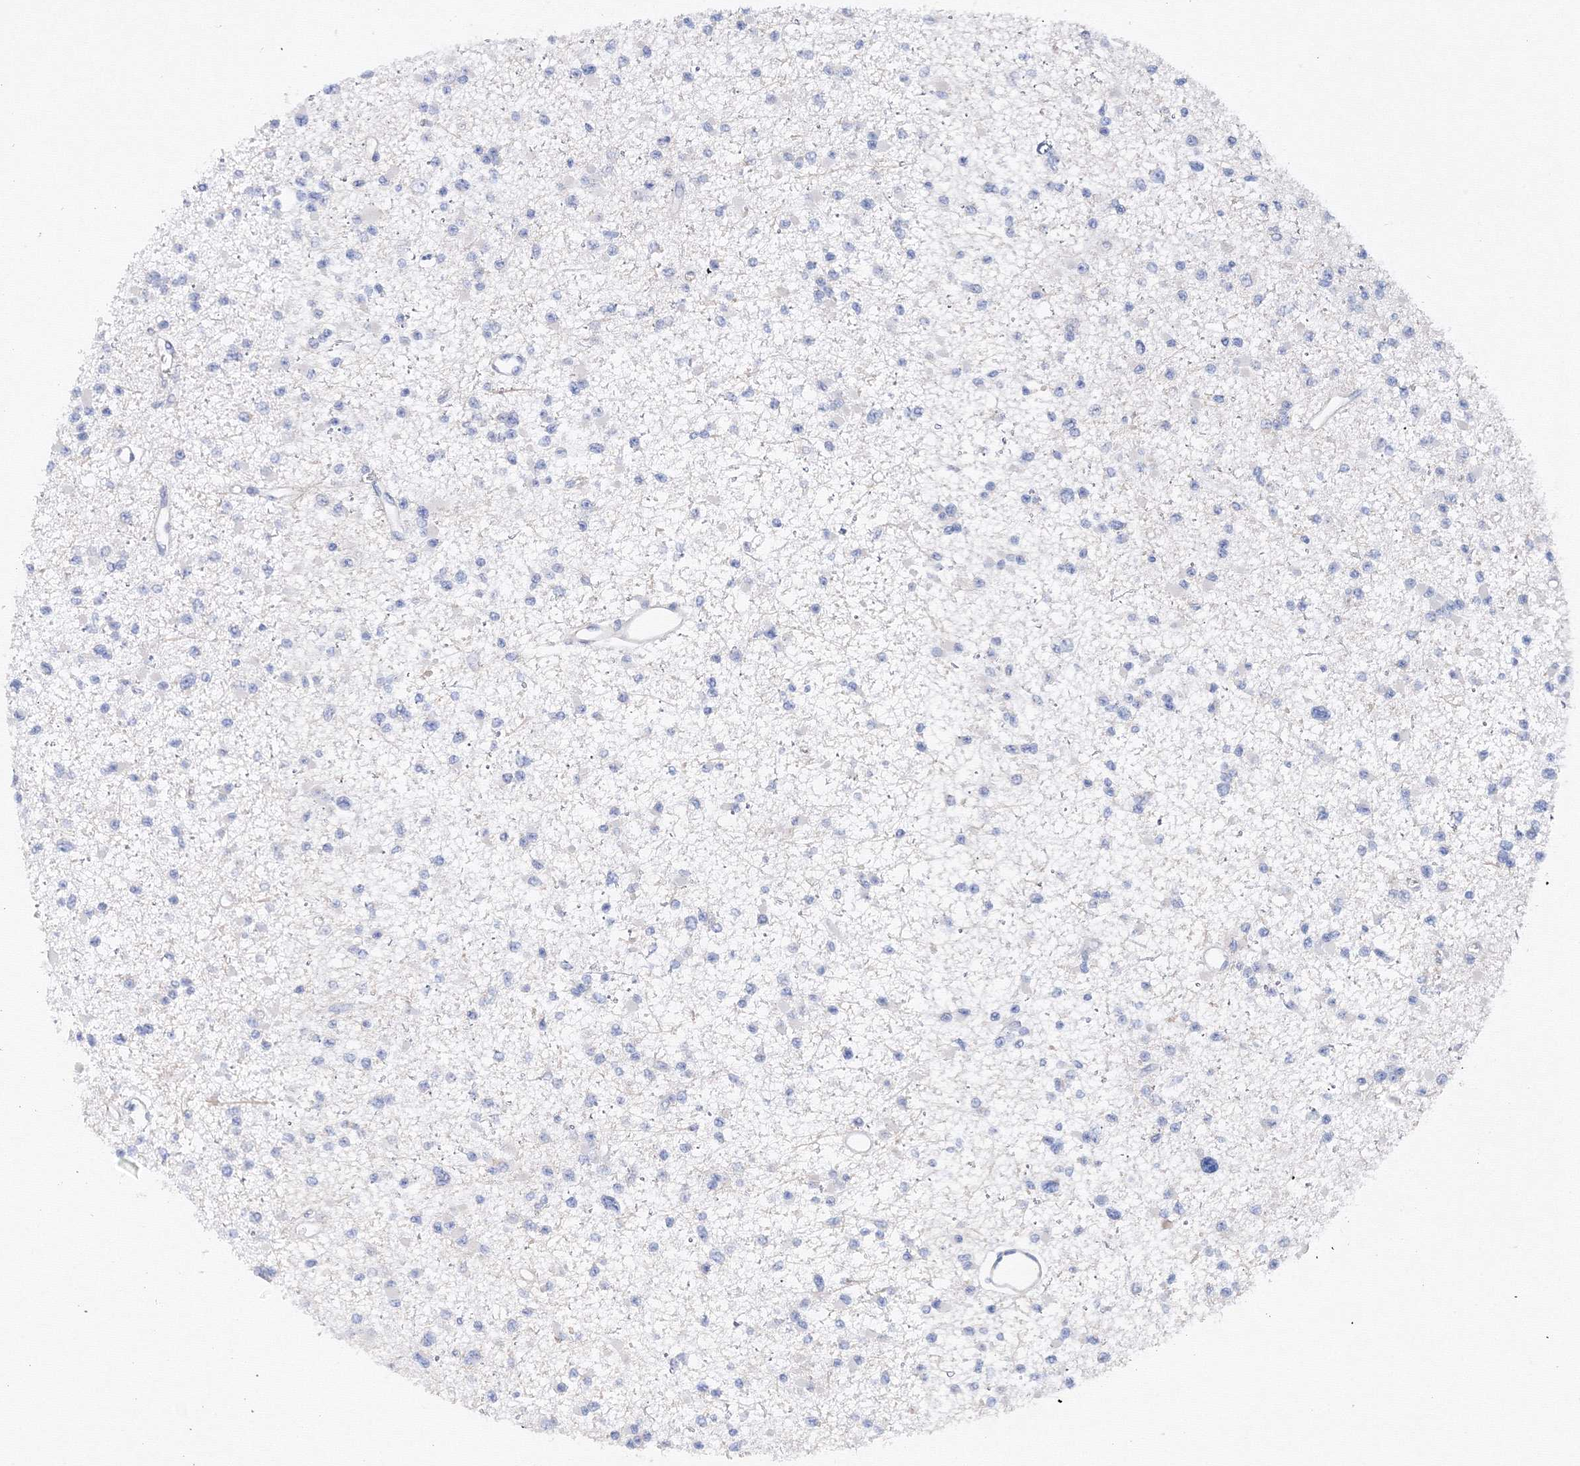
{"staining": {"intensity": "negative", "quantity": "none", "location": "none"}, "tissue": "glioma", "cell_type": "Tumor cells", "image_type": "cancer", "snomed": [{"axis": "morphology", "description": "Glioma, malignant, Low grade"}, {"axis": "topography", "description": "Brain"}], "caption": "A photomicrograph of glioma stained for a protein displays no brown staining in tumor cells.", "gene": "TAMM41", "patient": {"sex": "female", "age": 22}}